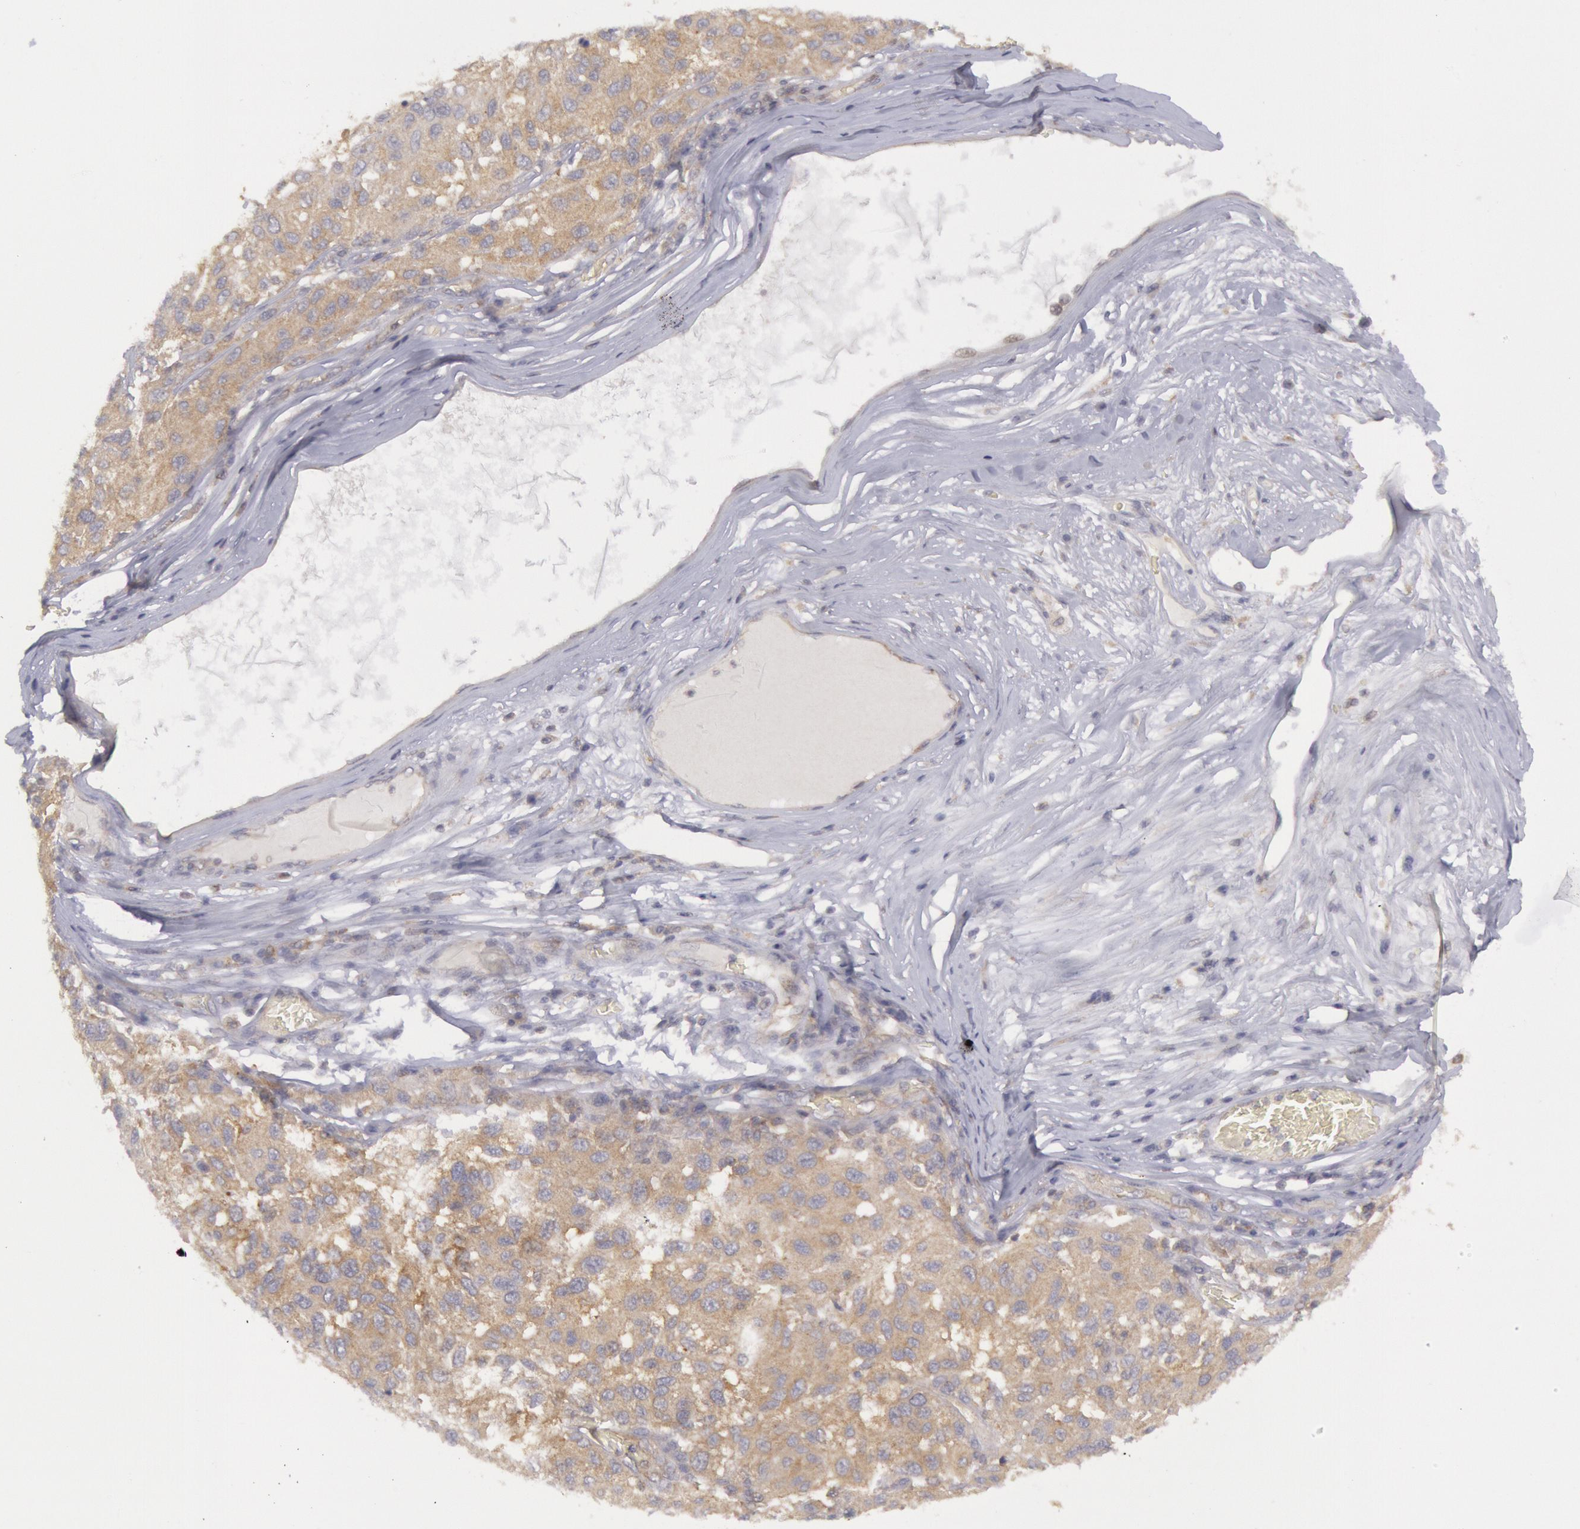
{"staining": {"intensity": "weak", "quantity": ">75%", "location": "cytoplasmic/membranous"}, "tissue": "melanoma", "cell_type": "Tumor cells", "image_type": "cancer", "snomed": [{"axis": "morphology", "description": "Malignant melanoma, NOS"}, {"axis": "topography", "description": "Skin"}], "caption": "Tumor cells exhibit weak cytoplasmic/membranous positivity in about >75% of cells in melanoma.", "gene": "IKBKB", "patient": {"sex": "female", "age": 77}}